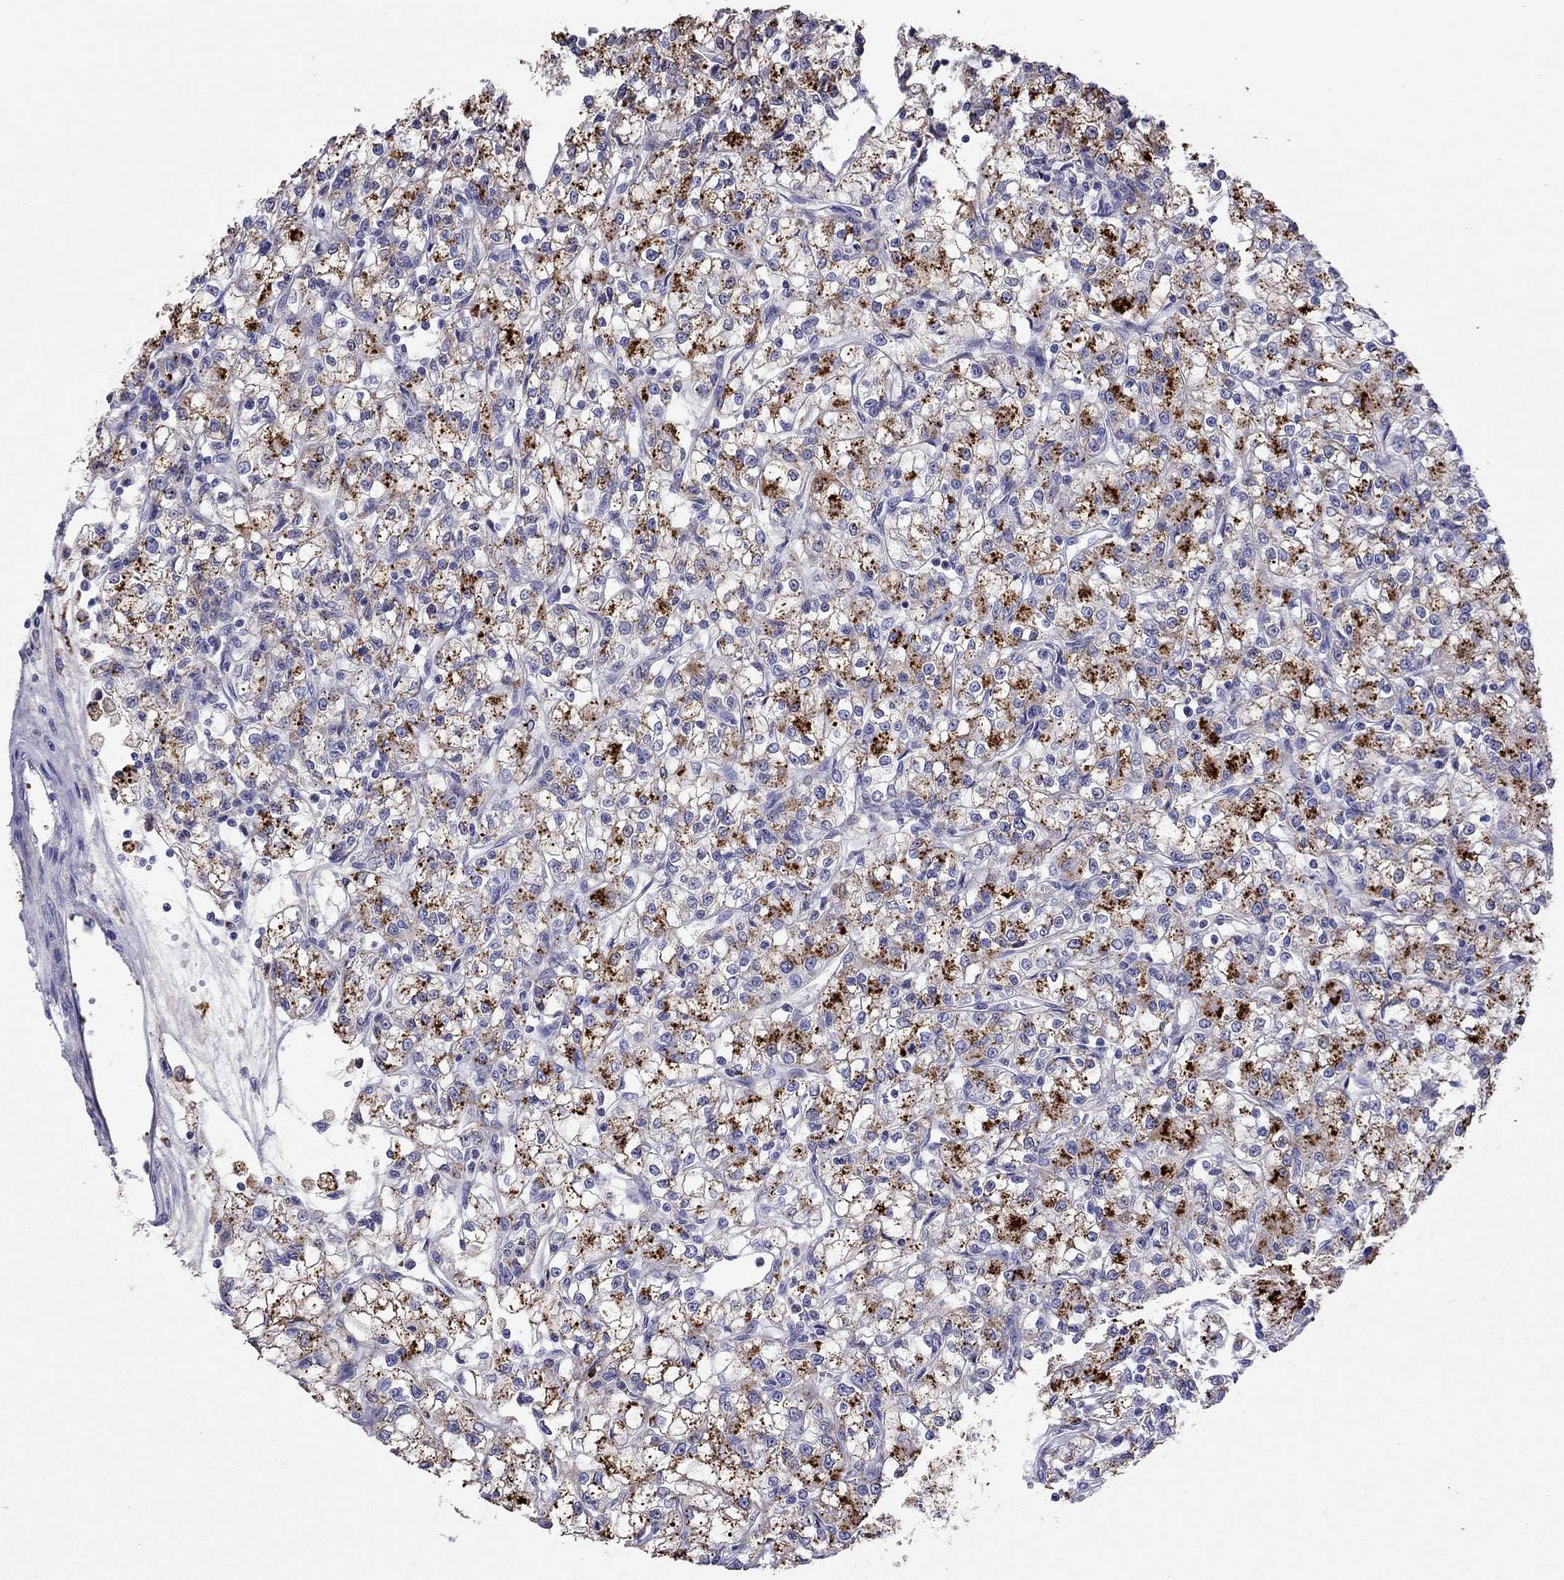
{"staining": {"intensity": "moderate", "quantity": ">75%", "location": "cytoplasmic/membranous"}, "tissue": "renal cancer", "cell_type": "Tumor cells", "image_type": "cancer", "snomed": [{"axis": "morphology", "description": "Adenocarcinoma, NOS"}, {"axis": "topography", "description": "Kidney"}], "caption": "Protein analysis of renal cancer tissue reveals moderate cytoplasmic/membranous positivity in approximately >75% of tumor cells. (DAB (3,3'-diaminobenzidine) IHC with brightfield microscopy, high magnification).", "gene": "SERPINA3", "patient": {"sex": "female", "age": 59}}